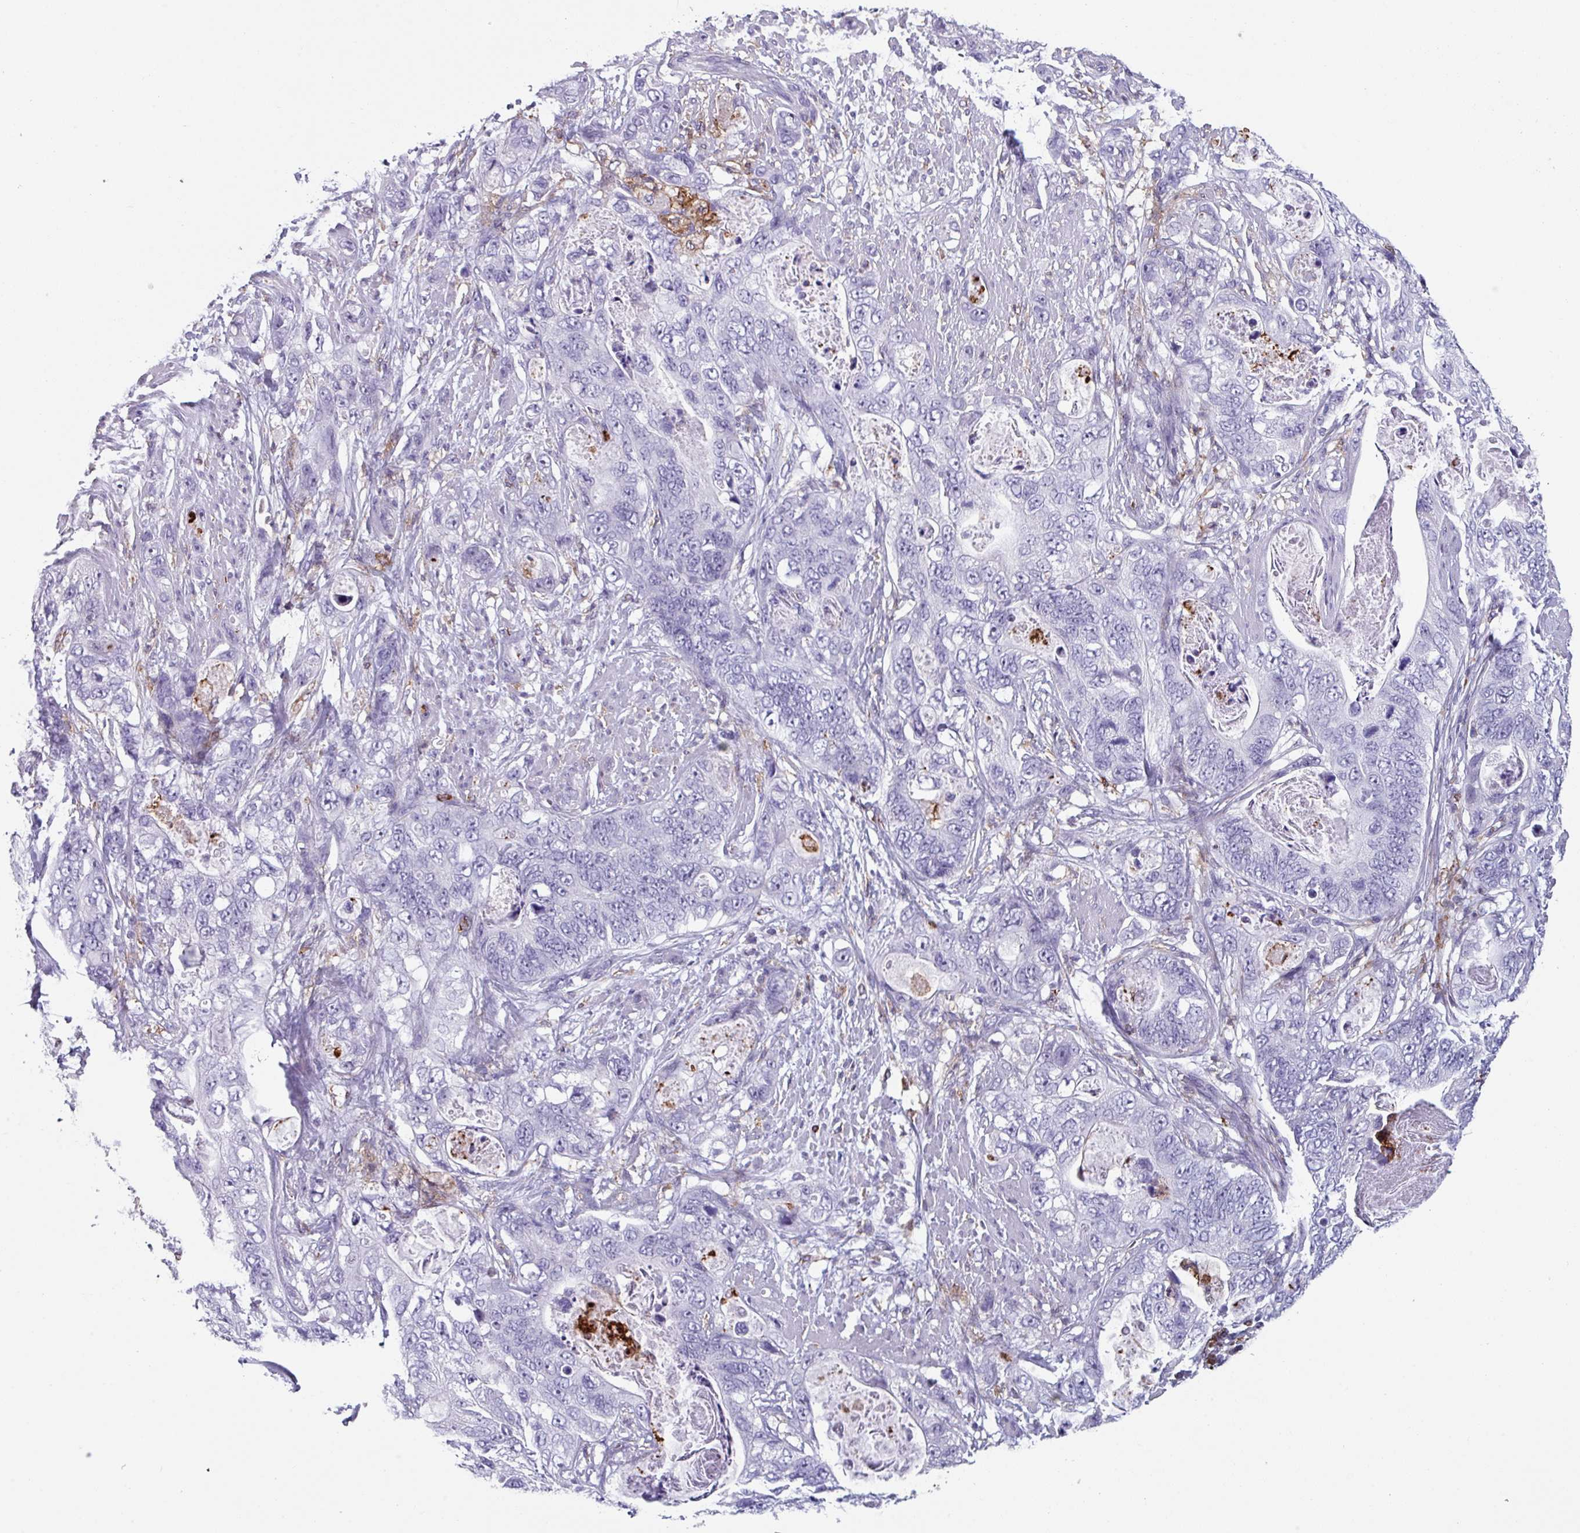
{"staining": {"intensity": "negative", "quantity": "none", "location": "none"}, "tissue": "stomach cancer", "cell_type": "Tumor cells", "image_type": "cancer", "snomed": [{"axis": "morphology", "description": "Adenocarcinoma, NOS"}, {"axis": "topography", "description": "Stomach"}], "caption": "Immunohistochemistry (IHC) photomicrograph of adenocarcinoma (stomach) stained for a protein (brown), which reveals no expression in tumor cells. (Brightfield microscopy of DAB immunohistochemistry (IHC) at high magnification).", "gene": "EXOSC5", "patient": {"sex": "female", "age": 89}}